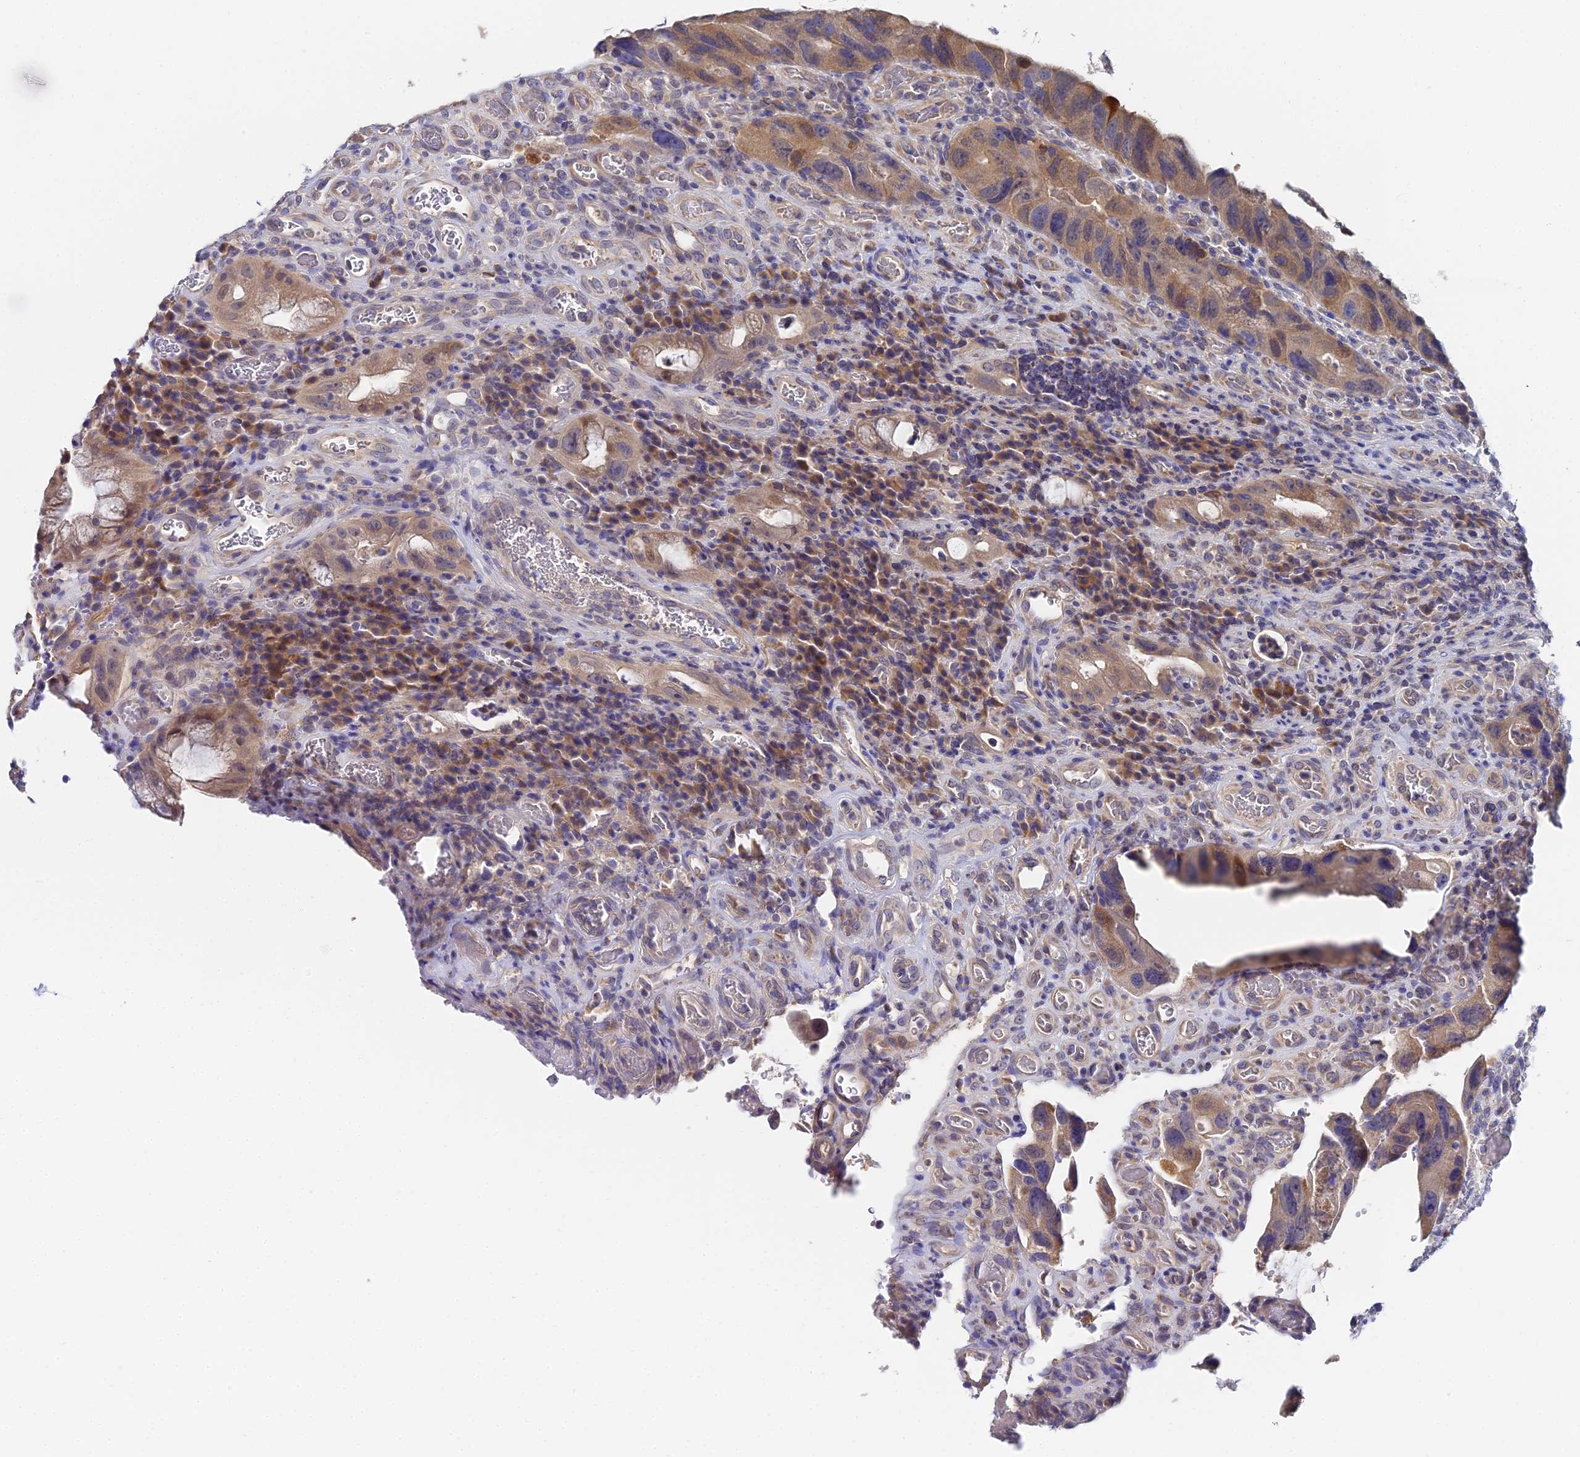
{"staining": {"intensity": "moderate", "quantity": ">75%", "location": "cytoplasmic/membranous"}, "tissue": "colorectal cancer", "cell_type": "Tumor cells", "image_type": "cancer", "snomed": [{"axis": "morphology", "description": "Adenocarcinoma, NOS"}, {"axis": "topography", "description": "Rectum"}], "caption": "This is a micrograph of immunohistochemistry staining of colorectal adenocarcinoma, which shows moderate positivity in the cytoplasmic/membranous of tumor cells.", "gene": "UBE2L3", "patient": {"sex": "male", "age": 63}}